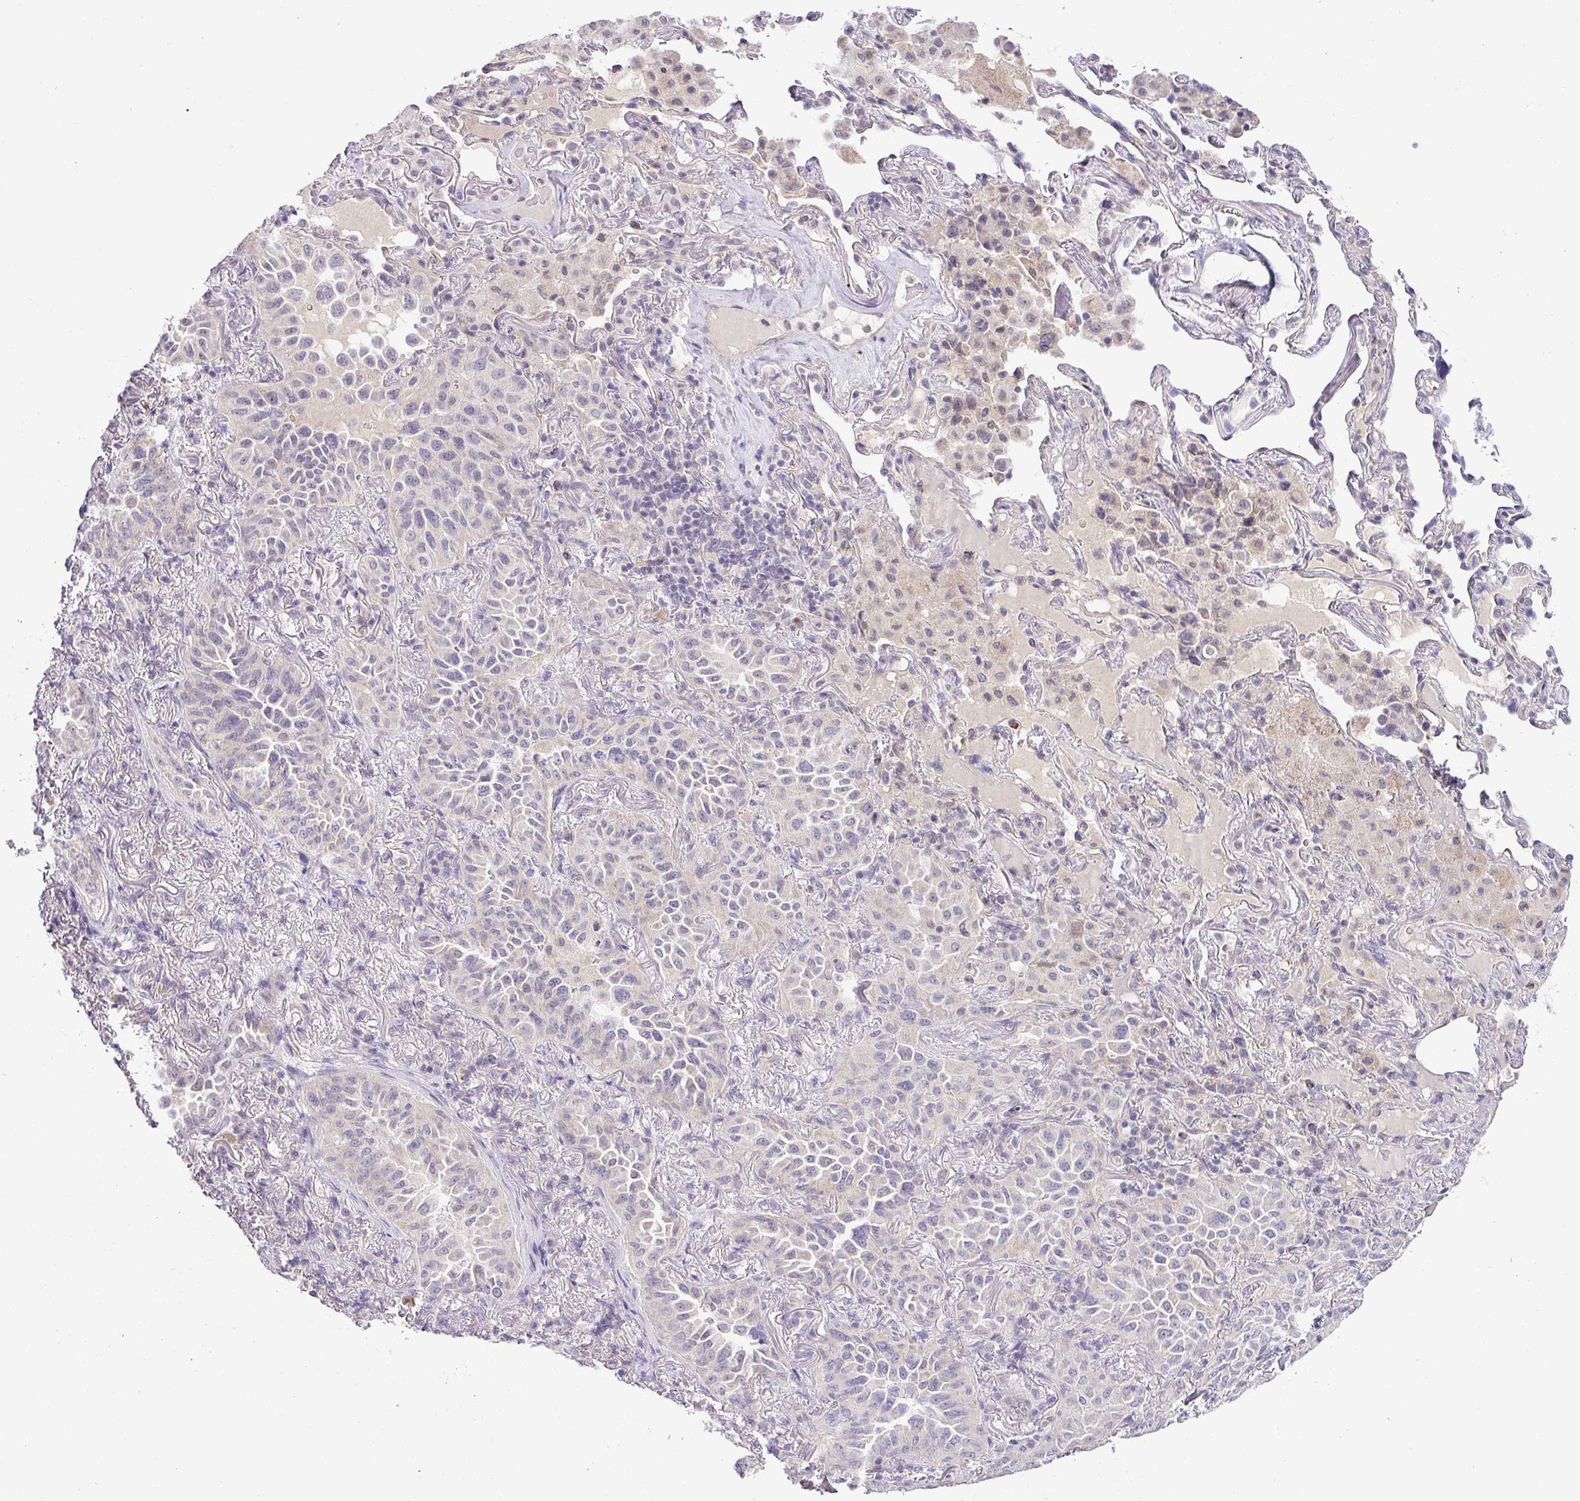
{"staining": {"intensity": "negative", "quantity": "none", "location": "none"}, "tissue": "lung cancer", "cell_type": "Tumor cells", "image_type": "cancer", "snomed": [{"axis": "morphology", "description": "Adenocarcinoma, NOS"}, {"axis": "topography", "description": "Lung"}], "caption": "Immunohistochemistry (IHC) micrograph of neoplastic tissue: lung cancer (adenocarcinoma) stained with DAB exhibits no significant protein expression in tumor cells.", "gene": "HBEGF", "patient": {"sex": "female", "age": 69}}